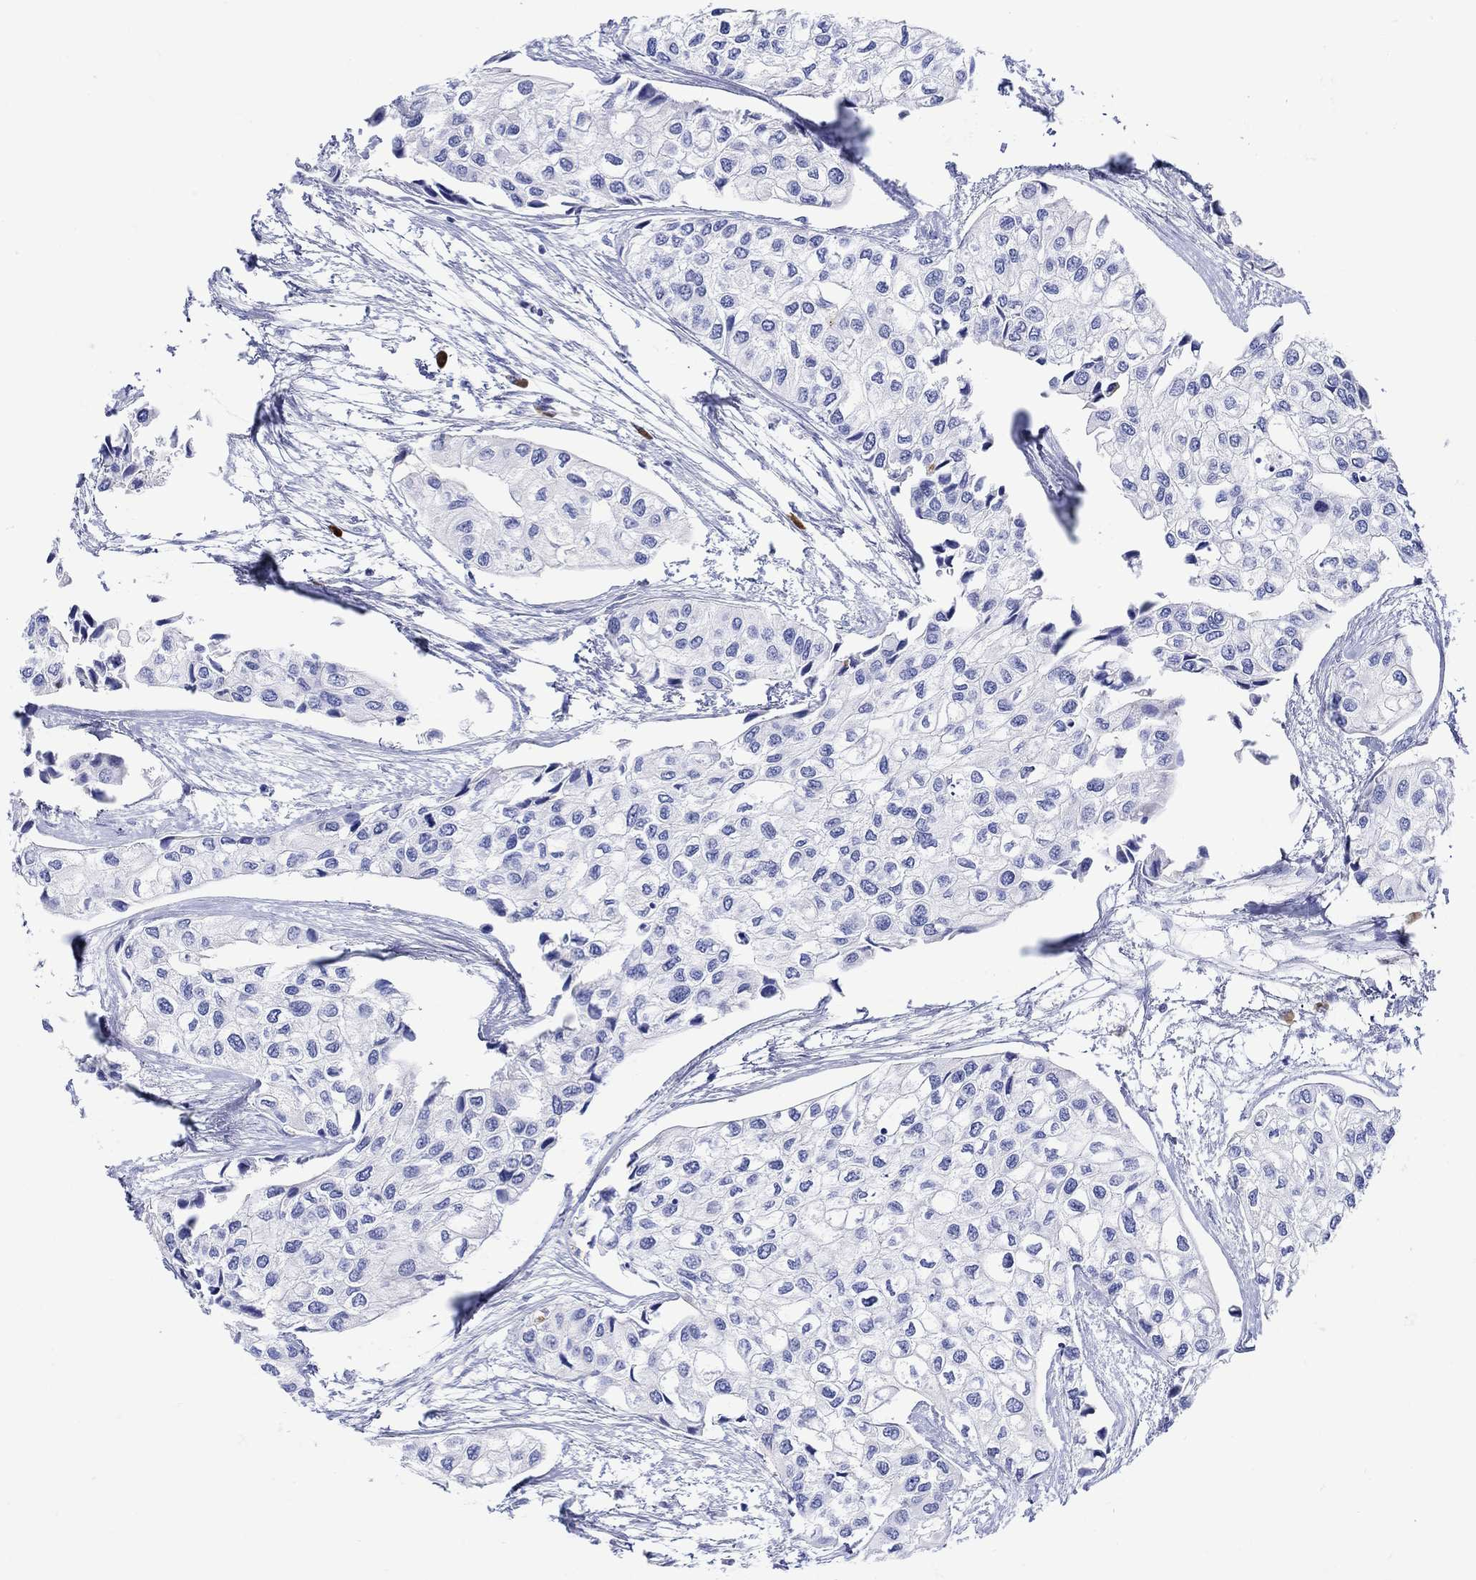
{"staining": {"intensity": "negative", "quantity": "none", "location": "none"}, "tissue": "urothelial cancer", "cell_type": "Tumor cells", "image_type": "cancer", "snomed": [{"axis": "morphology", "description": "Urothelial carcinoma, High grade"}, {"axis": "topography", "description": "Urinary bladder"}], "caption": "Tumor cells show no significant expression in urothelial carcinoma (high-grade).", "gene": "ANKMY1", "patient": {"sex": "male", "age": 73}}